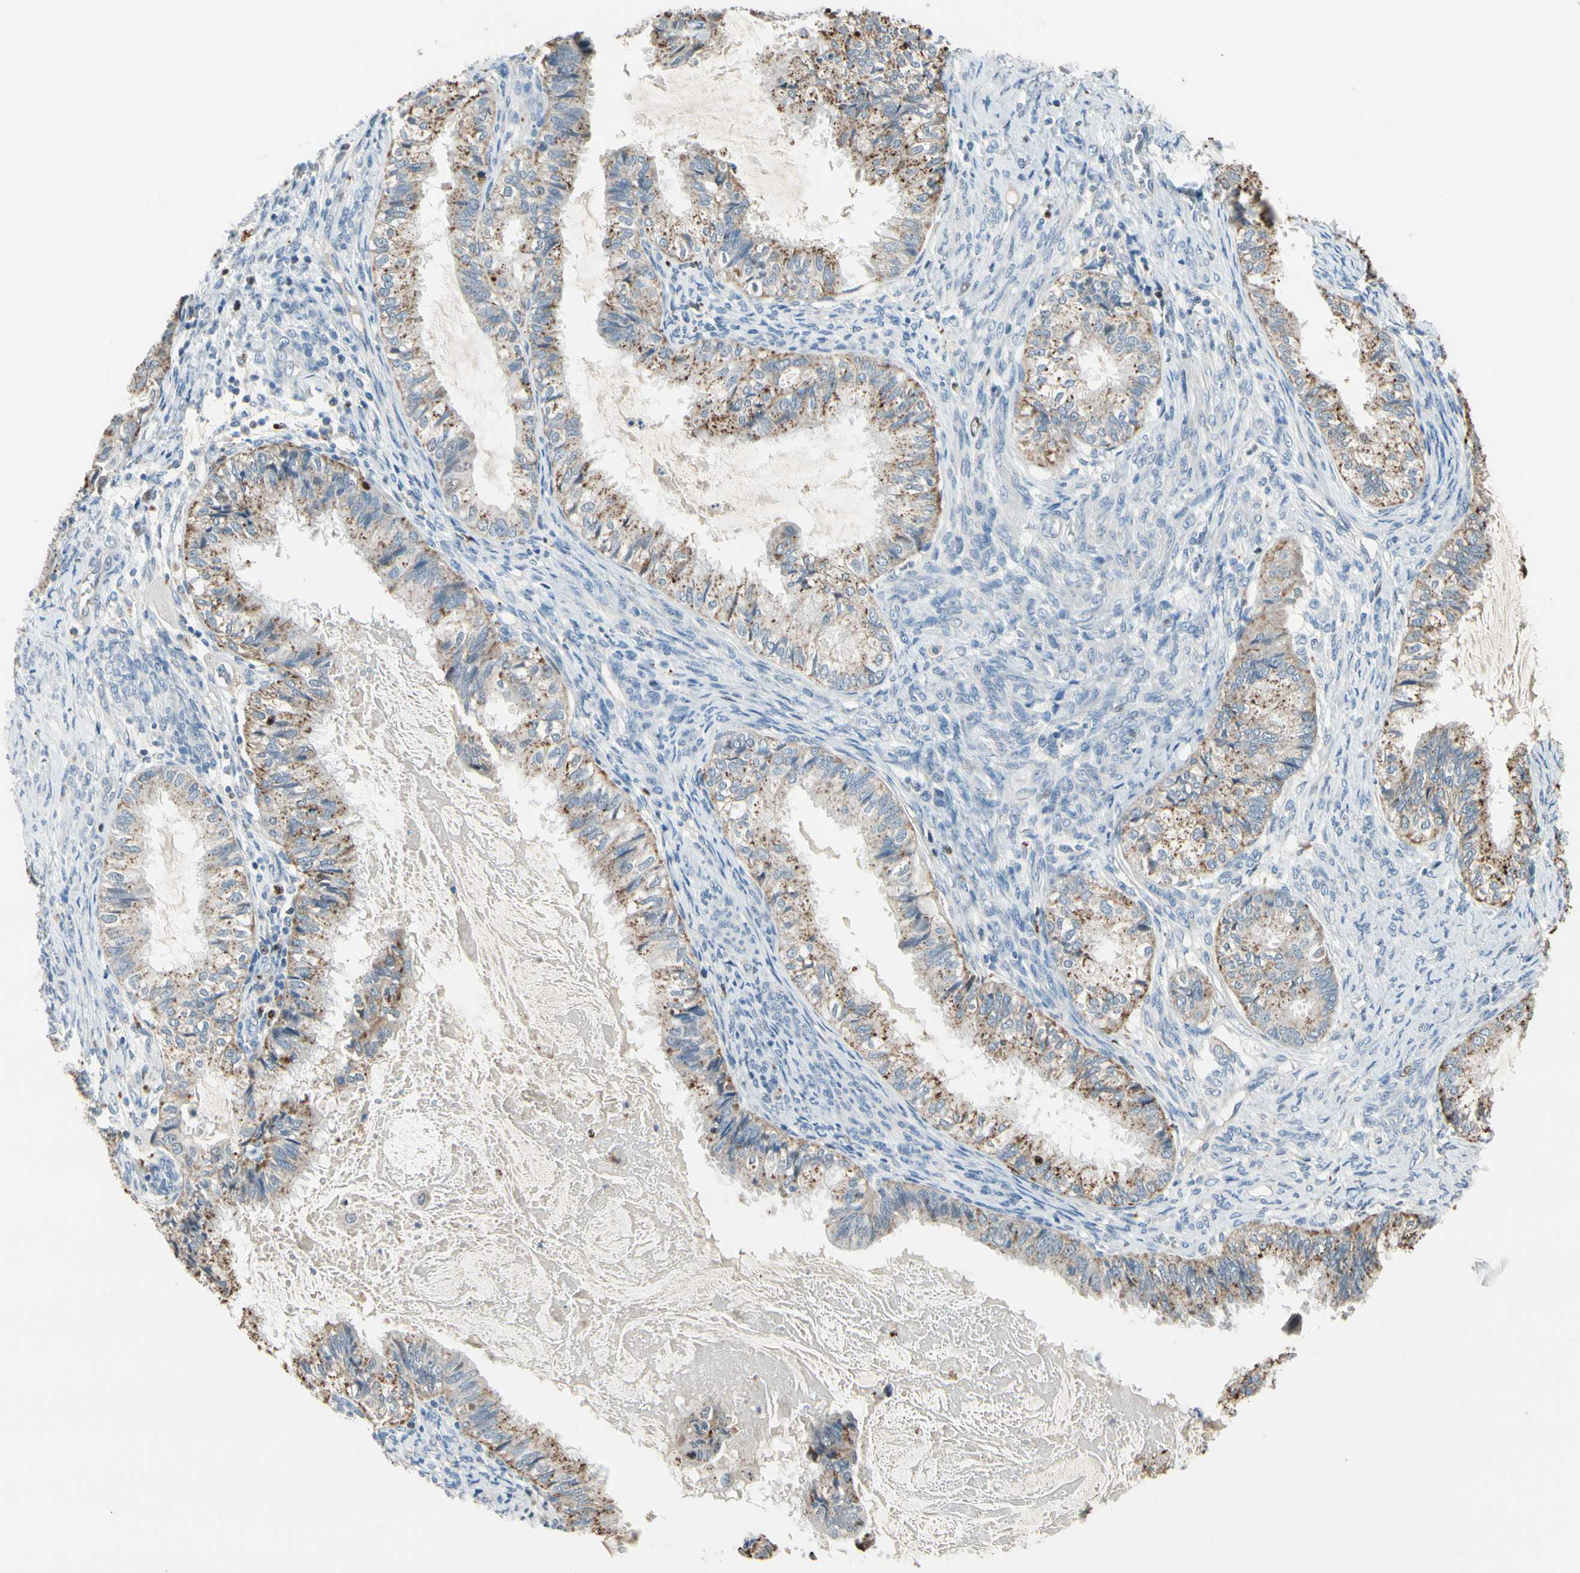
{"staining": {"intensity": "moderate", "quantity": "25%-75%", "location": "cytoplasmic/membranous"}, "tissue": "cervical cancer", "cell_type": "Tumor cells", "image_type": "cancer", "snomed": [{"axis": "morphology", "description": "Normal tissue, NOS"}, {"axis": "morphology", "description": "Adenocarcinoma, NOS"}, {"axis": "topography", "description": "Cervix"}, {"axis": "topography", "description": "Endometrium"}], "caption": "Adenocarcinoma (cervical) stained for a protein reveals moderate cytoplasmic/membranous positivity in tumor cells.", "gene": "ZKSCAN4", "patient": {"sex": "female", "age": 86}}